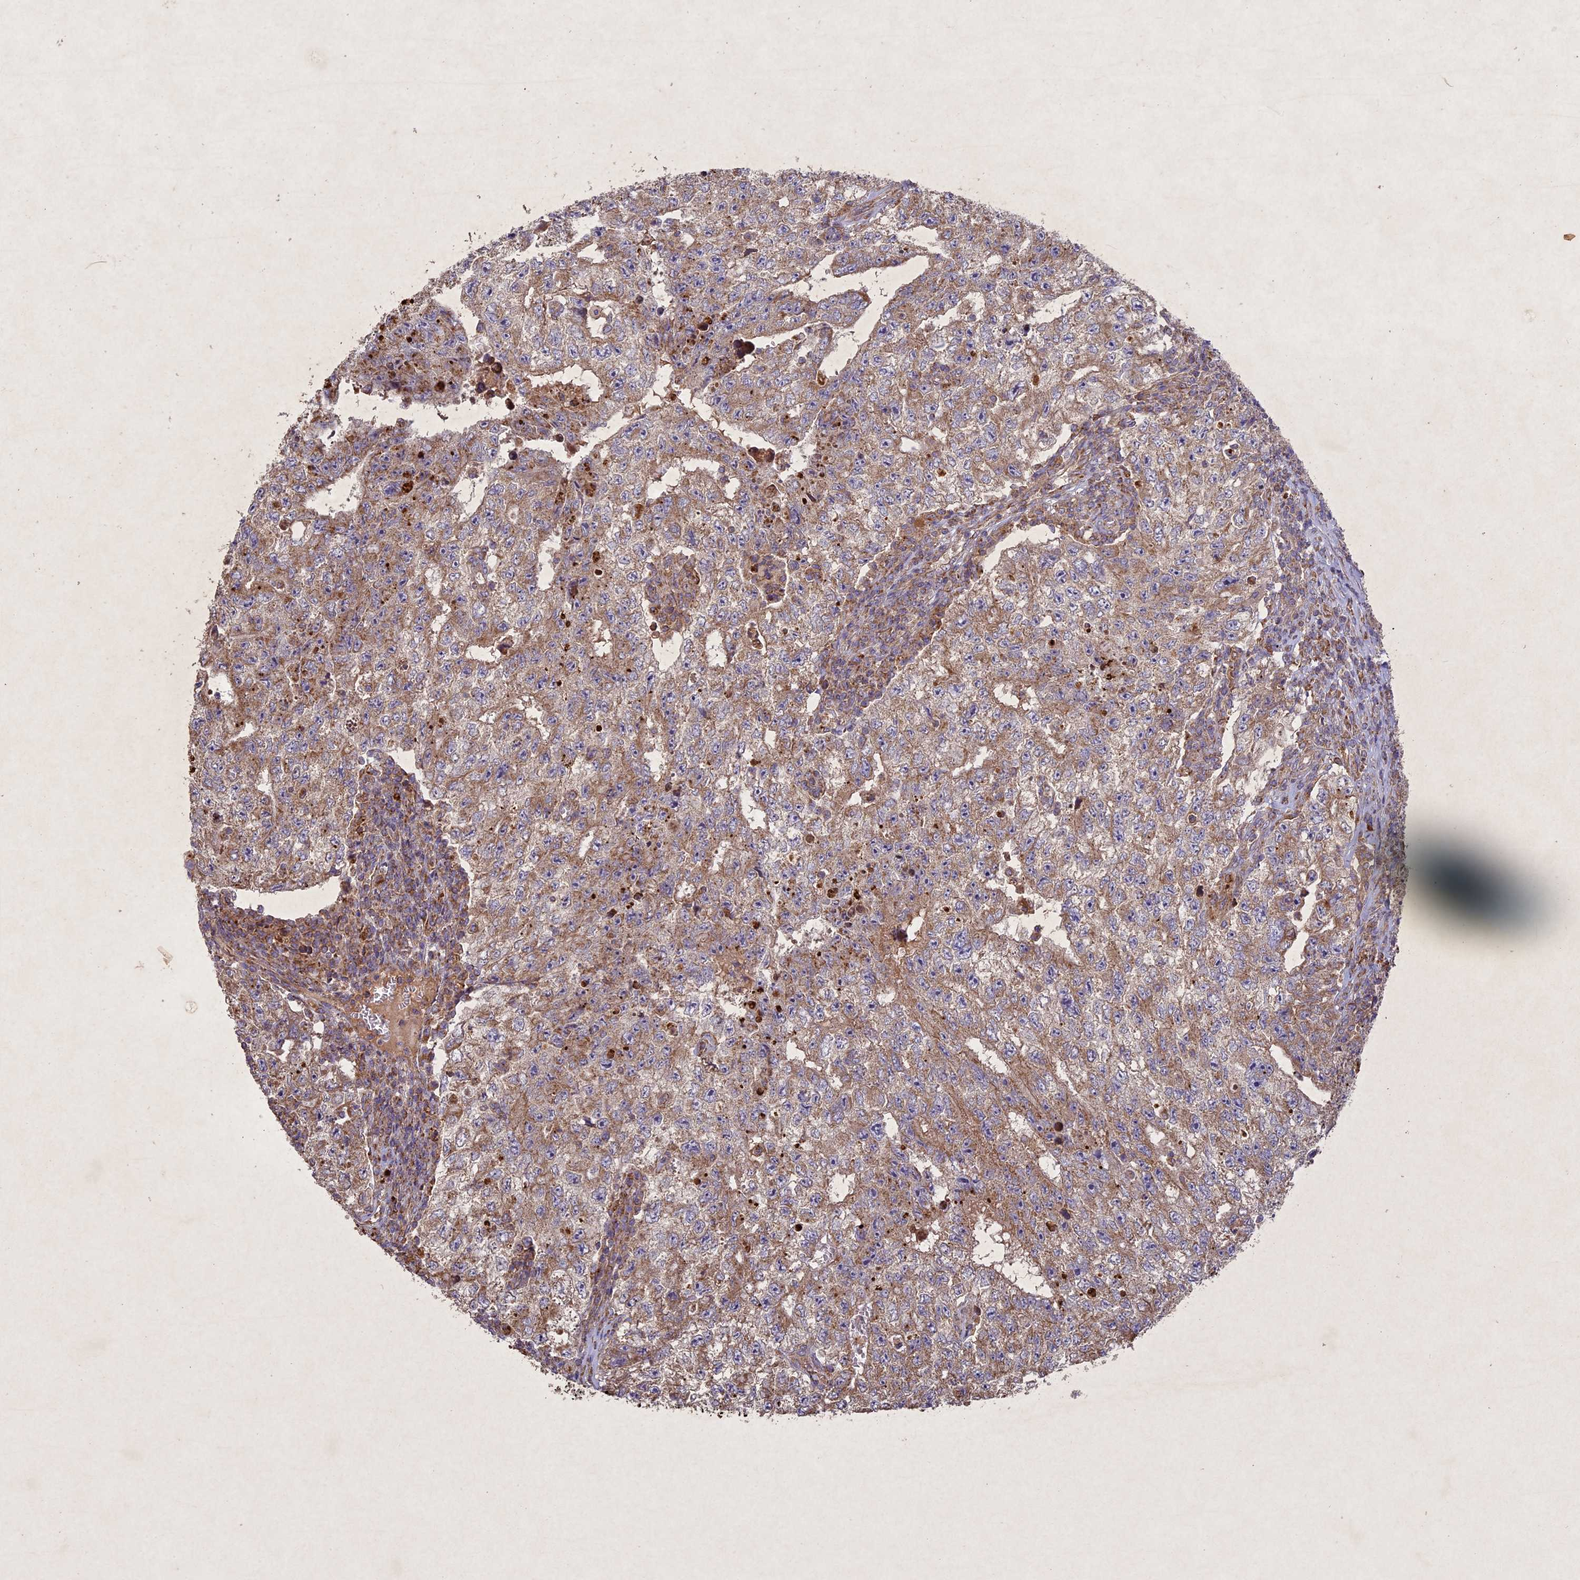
{"staining": {"intensity": "moderate", "quantity": "25%-75%", "location": "cytoplasmic/membranous"}, "tissue": "testis cancer", "cell_type": "Tumor cells", "image_type": "cancer", "snomed": [{"axis": "morphology", "description": "Carcinoma, Embryonal, NOS"}, {"axis": "topography", "description": "Testis"}], "caption": "There is medium levels of moderate cytoplasmic/membranous positivity in tumor cells of embryonal carcinoma (testis), as demonstrated by immunohistochemical staining (brown color).", "gene": "CIAO2B", "patient": {"sex": "male", "age": 17}}